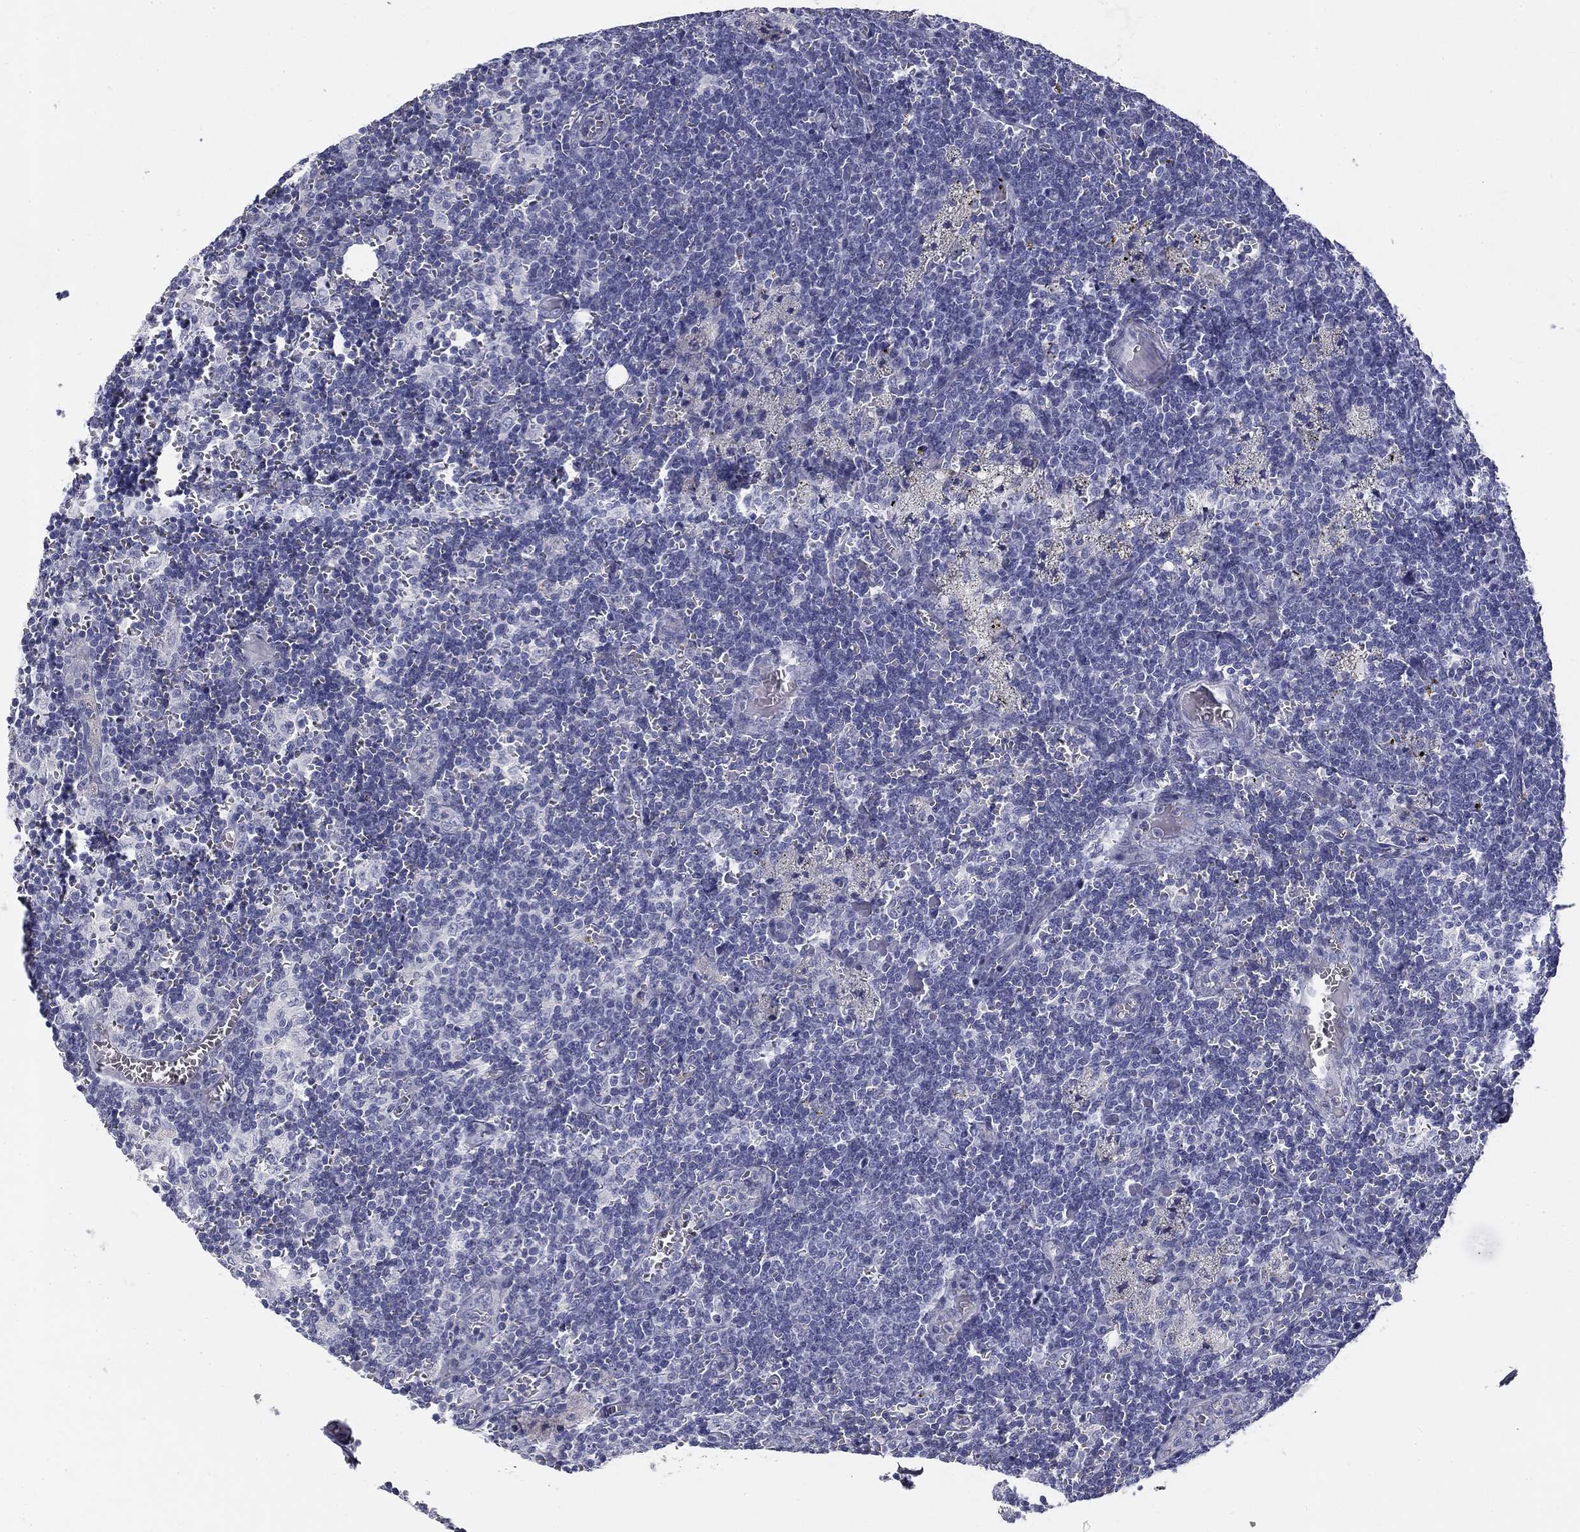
{"staining": {"intensity": "negative", "quantity": "none", "location": "none"}, "tissue": "lymph node", "cell_type": "Germinal center cells", "image_type": "normal", "snomed": [{"axis": "morphology", "description": "Normal tissue, NOS"}, {"axis": "topography", "description": "Lymph node"}], "caption": "An immunohistochemistry micrograph of unremarkable lymph node is shown. There is no staining in germinal center cells of lymph node.", "gene": "GALNTL5", "patient": {"sex": "male", "age": 62}}